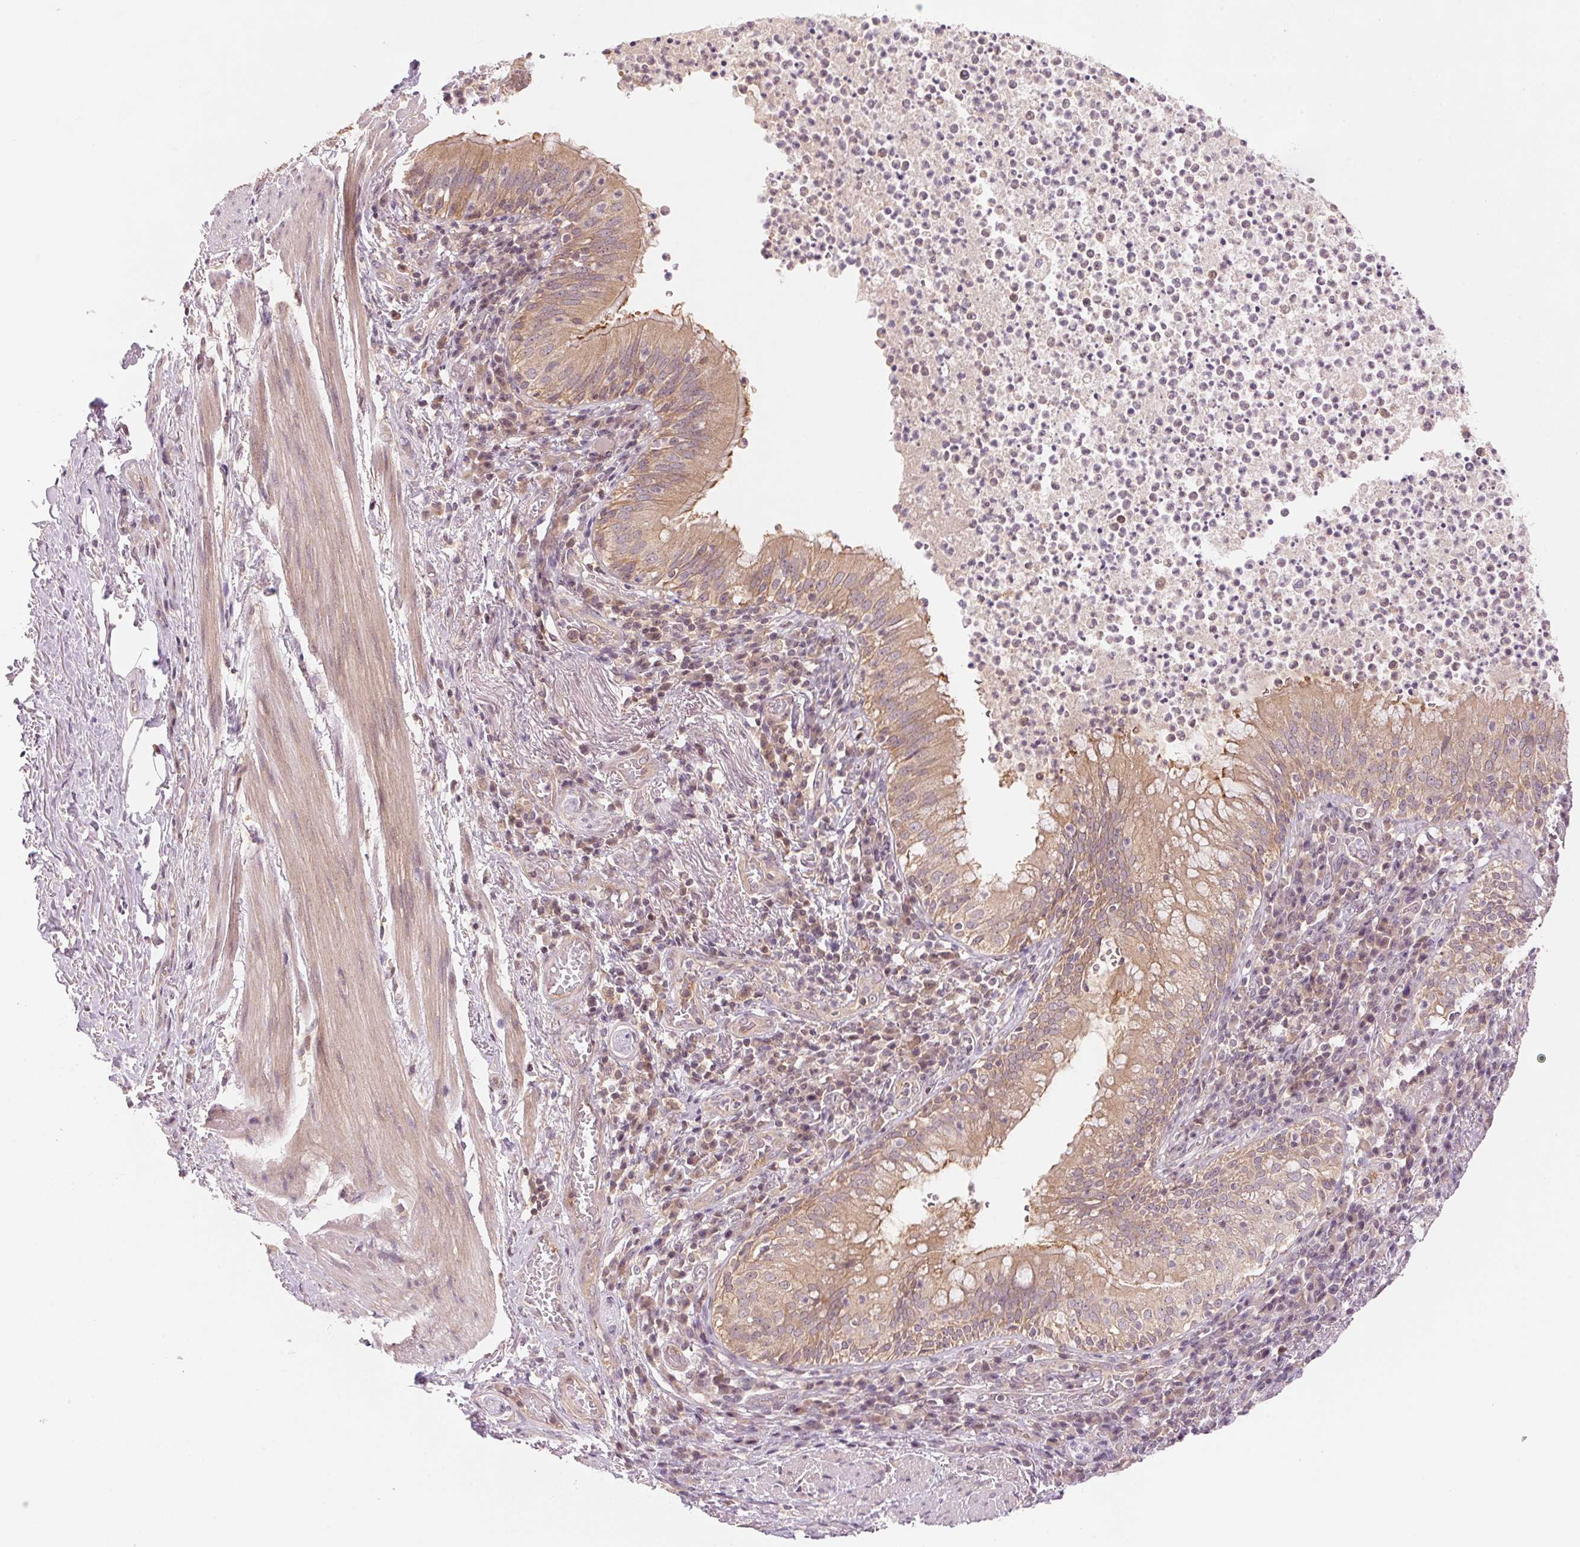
{"staining": {"intensity": "moderate", "quantity": ">75%", "location": "cytoplasmic/membranous"}, "tissue": "bronchus", "cell_type": "Respiratory epithelial cells", "image_type": "normal", "snomed": [{"axis": "morphology", "description": "Normal tissue, NOS"}, {"axis": "topography", "description": "Lymph node"}, {"axis": "topography", "description": "Bronchus"}], "caption": "High-magnification brightfield microscopy of benign bronchus stained with DAB (3,3'-diaminobenzidine) (brown) and counterstained with hematoxylin (blue). respiratory epithelial cells exhibit moderate cytoplasmic/membranous expression is seen in about>75% of cells. Nuclei are stained in blue.", "gene": "BNIP5", "patient": {"sex": "male", "age": 56}}